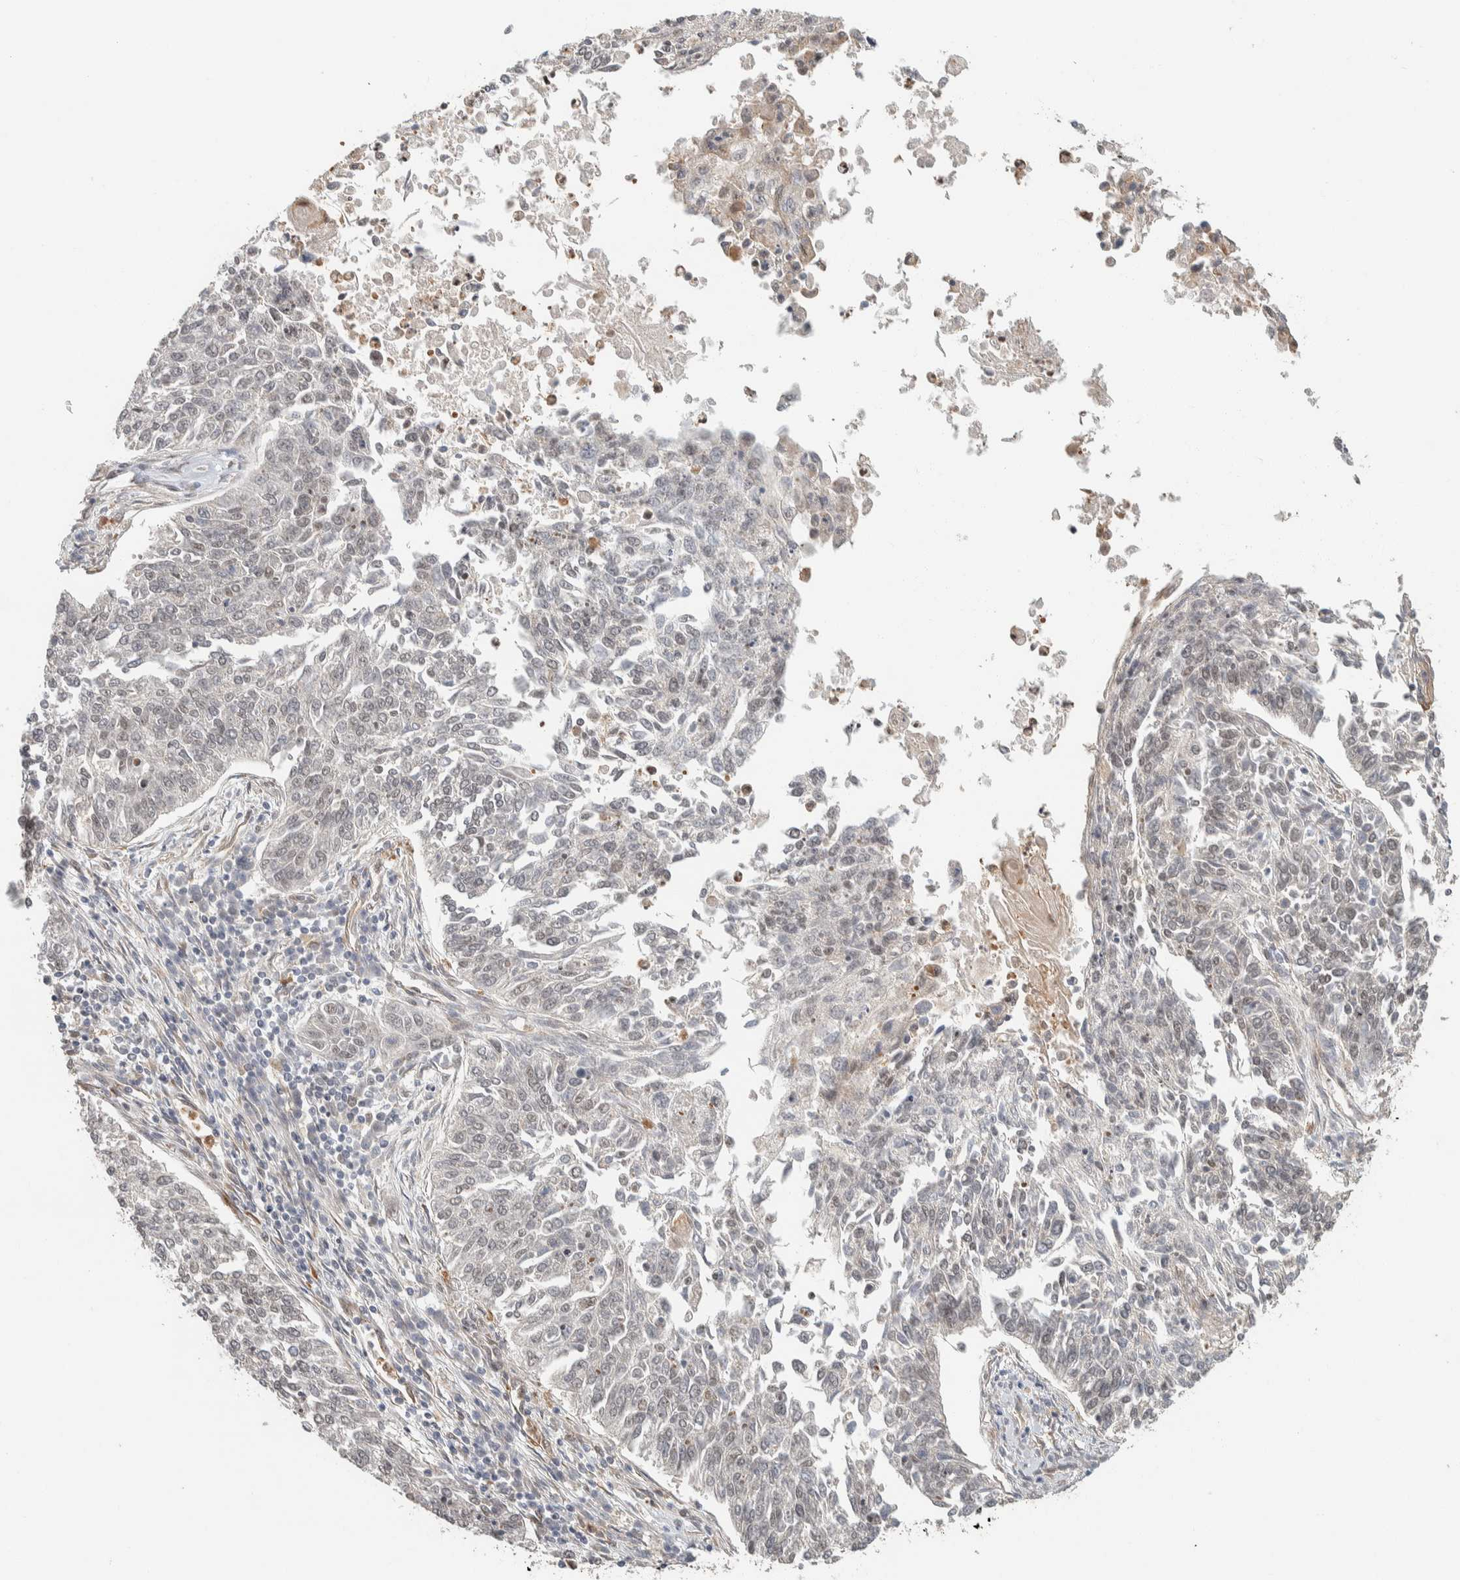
{"staining": {"intensity": "negative", "quantity": "none", "location": "none"}, "tissue": "lung cancer", "cell_type": "Tumor cells", "image_type": "cancer", "snomed": [{"axis": "morphology", "description": "Normal tissue, NOS"}, {"axis": "morphology", "description": "Squamous cell carcinoma, NOS"}, {"axis": "topography", "description": "Cartilage tissue"}, {"axis": "topography", "description": "Bronchus"}, {"axis": "topography", "description": "Lung"}], "caption": "The IHC micrograph has no significant expression in tumor cells of squamous cell carcinoma (lung) tissue. Nuclei are stained in blue.", "gene": "ZBTB2", "patient": {"sex": "female", "age": 49}}